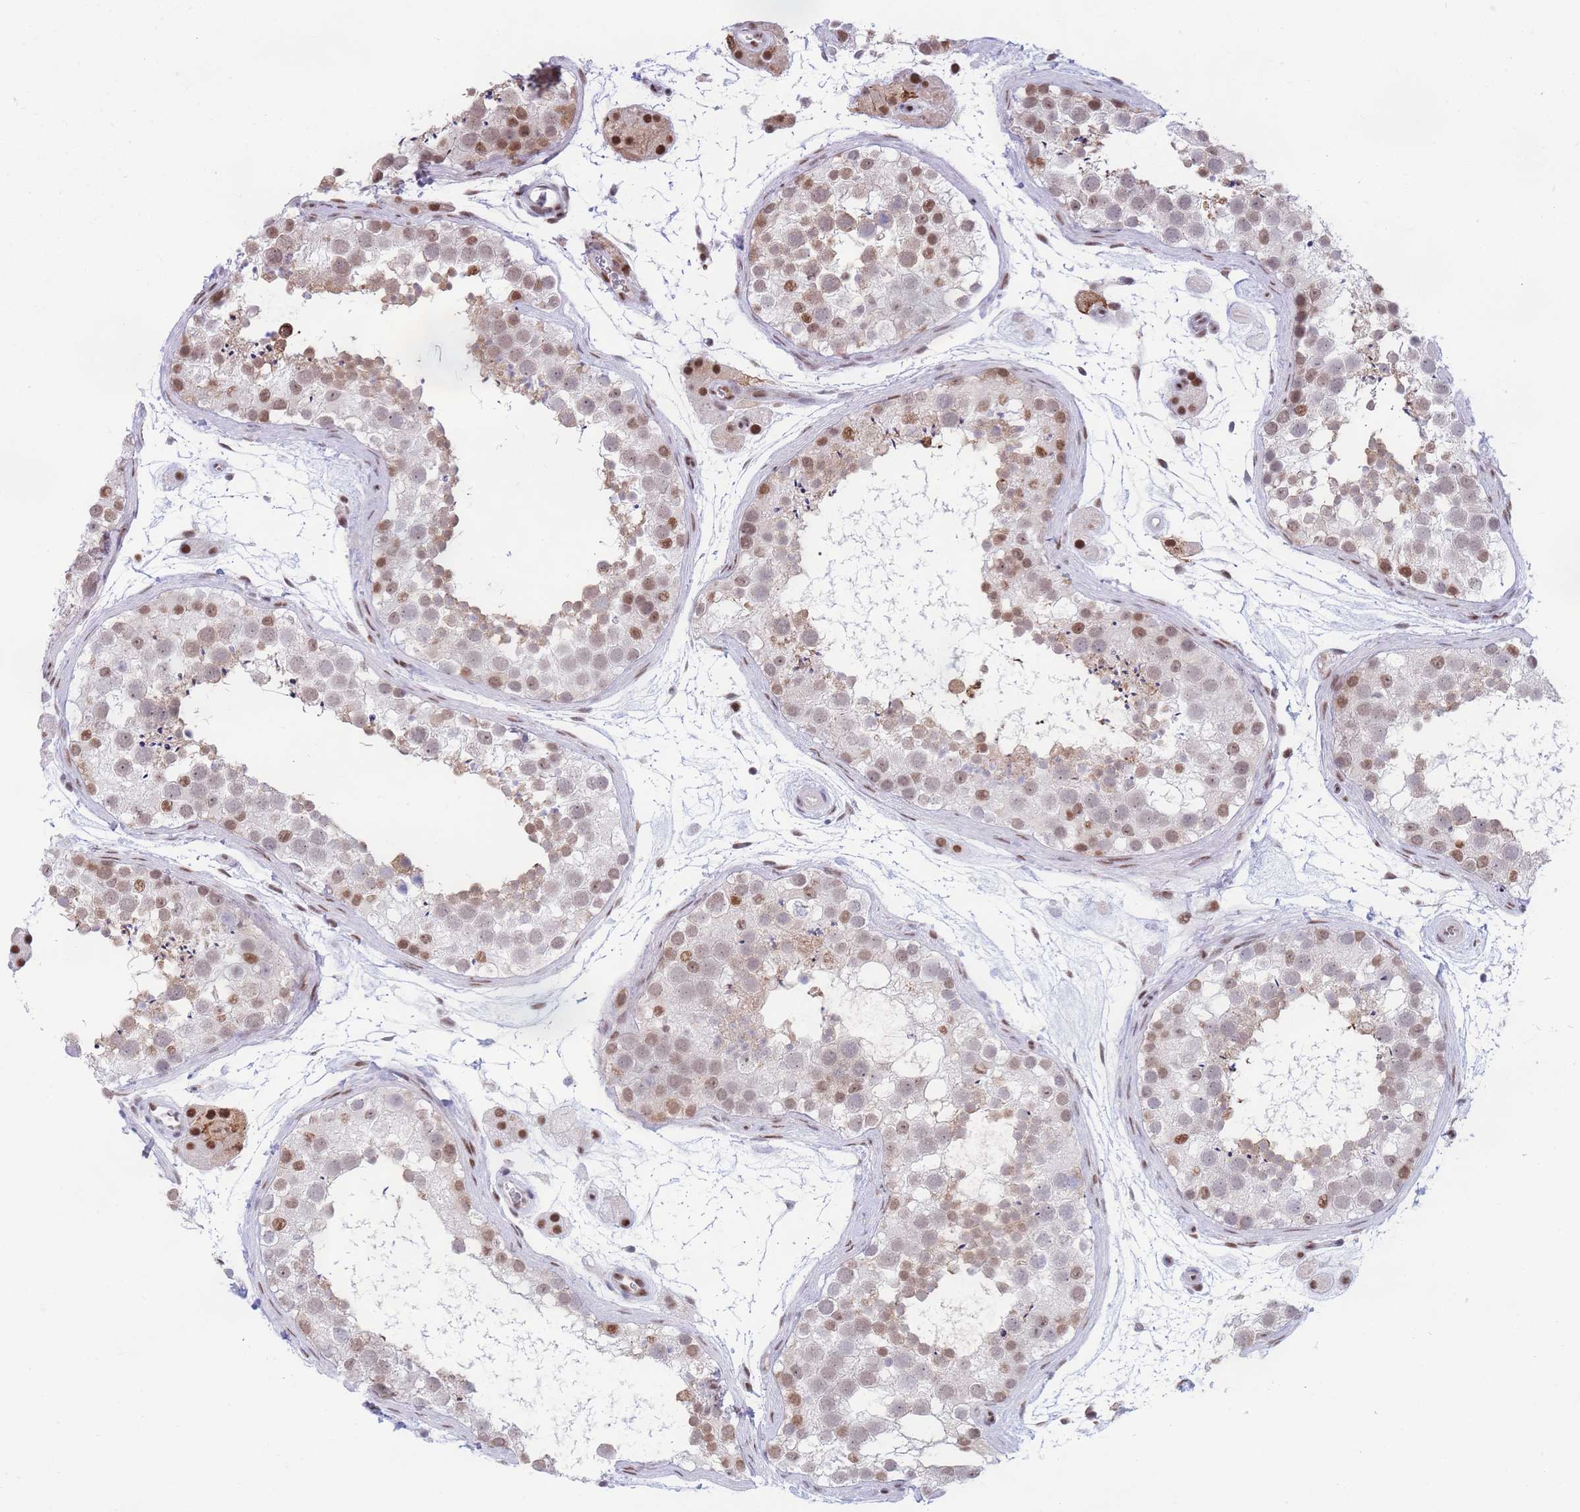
{"staining": {"intensity": "strong", "quantity": "<25%", "location": "nuclear"}, "tissue": "testis", "cell_type": "Cells in seminiferous ducts", "image_type": "normal", "snomed": [{"axis": "morphology", "description": "Normal tissue, NOS"}, {"axis": "topography", "description": "Testis"}], "caption": "Protein expression analysis of normal human testis reveals strong nuclear expression in approximately <25% of cells in seminiferous ducts.", "gene": "DNAJC3", "patient": {"sex": "male", "age": 41}}